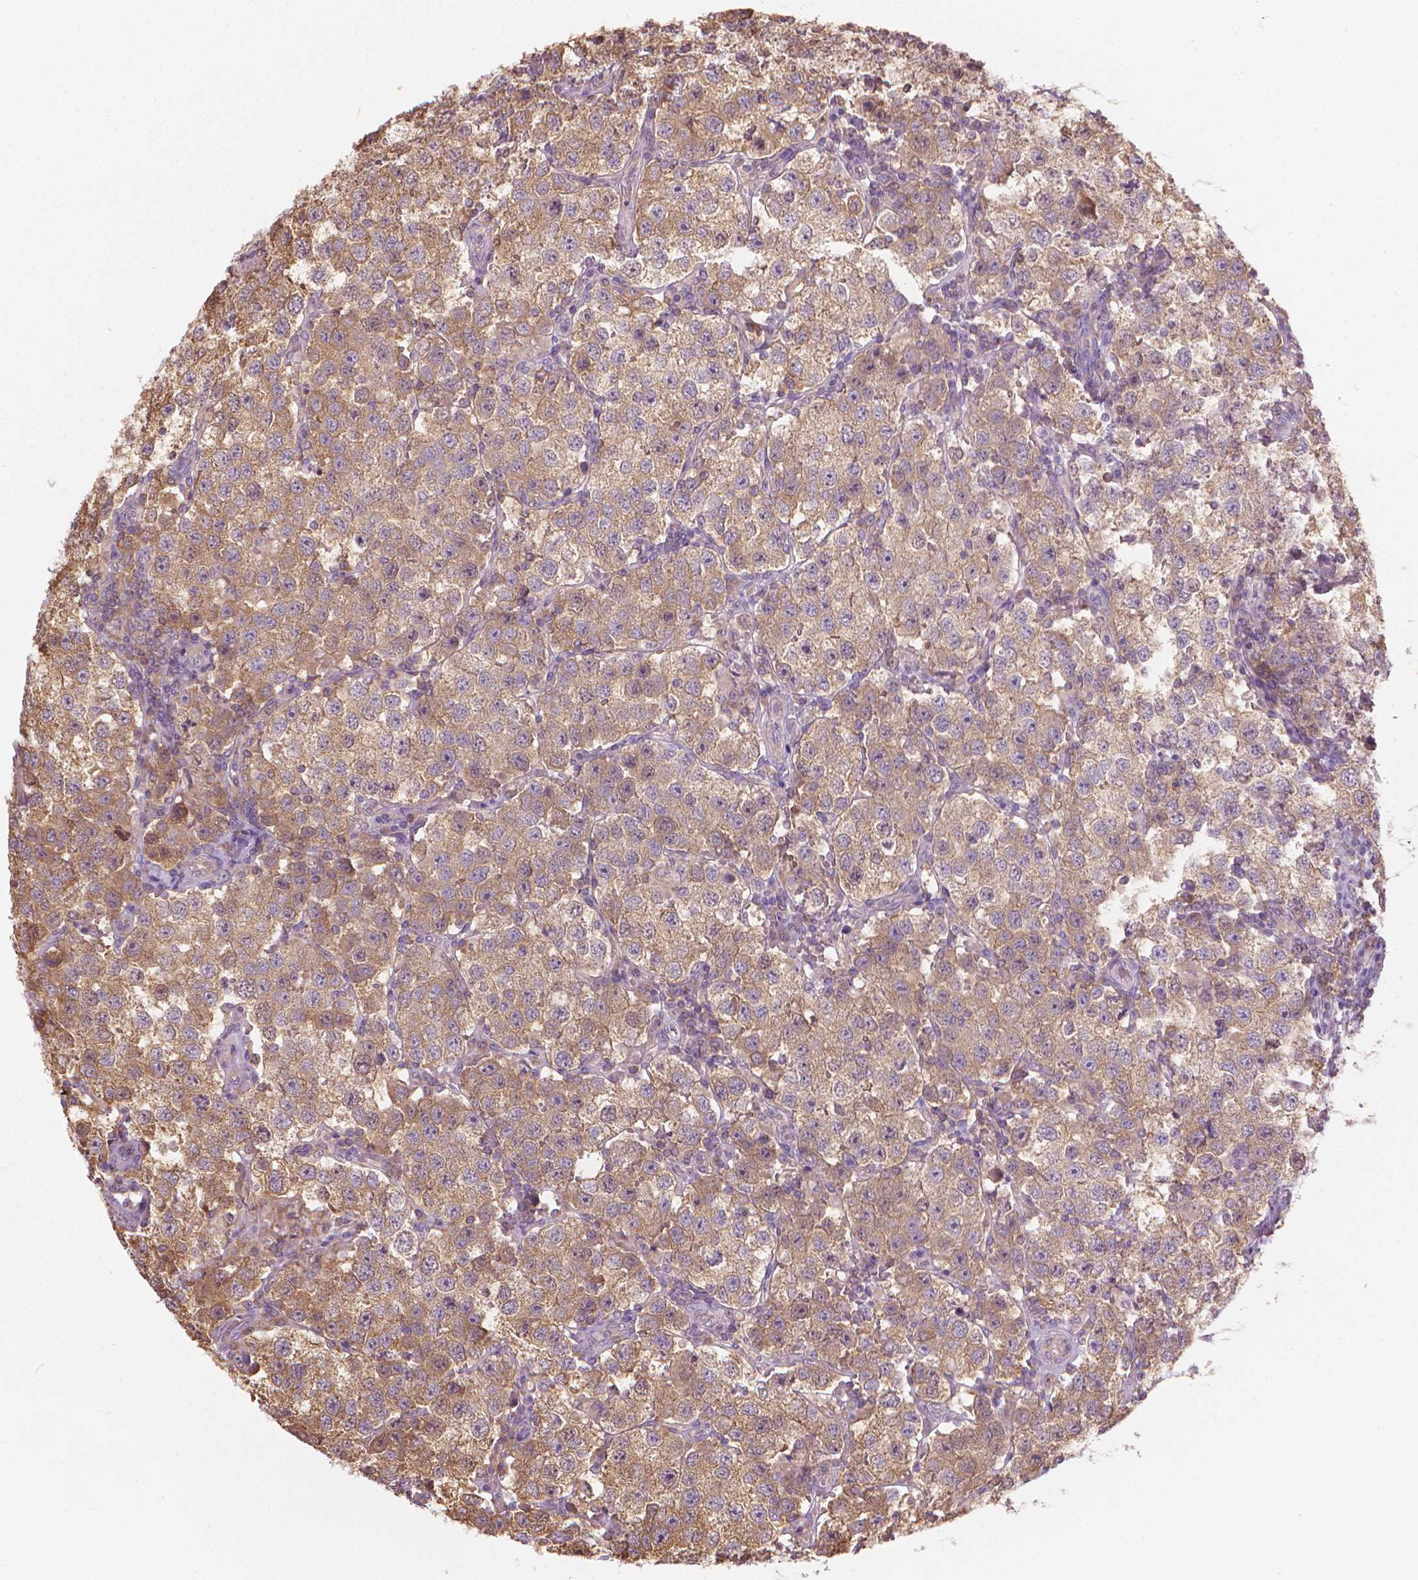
{"staining": {"intensity": "moderate", "quantity": ">75%", "location": "cytoplasmic/membranous"}, "tissue": "testis cancer", "cell_type": "Tumor cells", "image_type": "cancer", "snomed": [{"axis": "morphology", "description": "Seminoma, NOS"}, {"axis": "topography", "description": "Testis"}], "caption": "Protein staining displays moderate cytoplasmic/membranous staining in approximately >75% of tumor cells in seminoma (testis).", "gene": "NUDT1", "patient": {"sex": "male", "age": 37}}